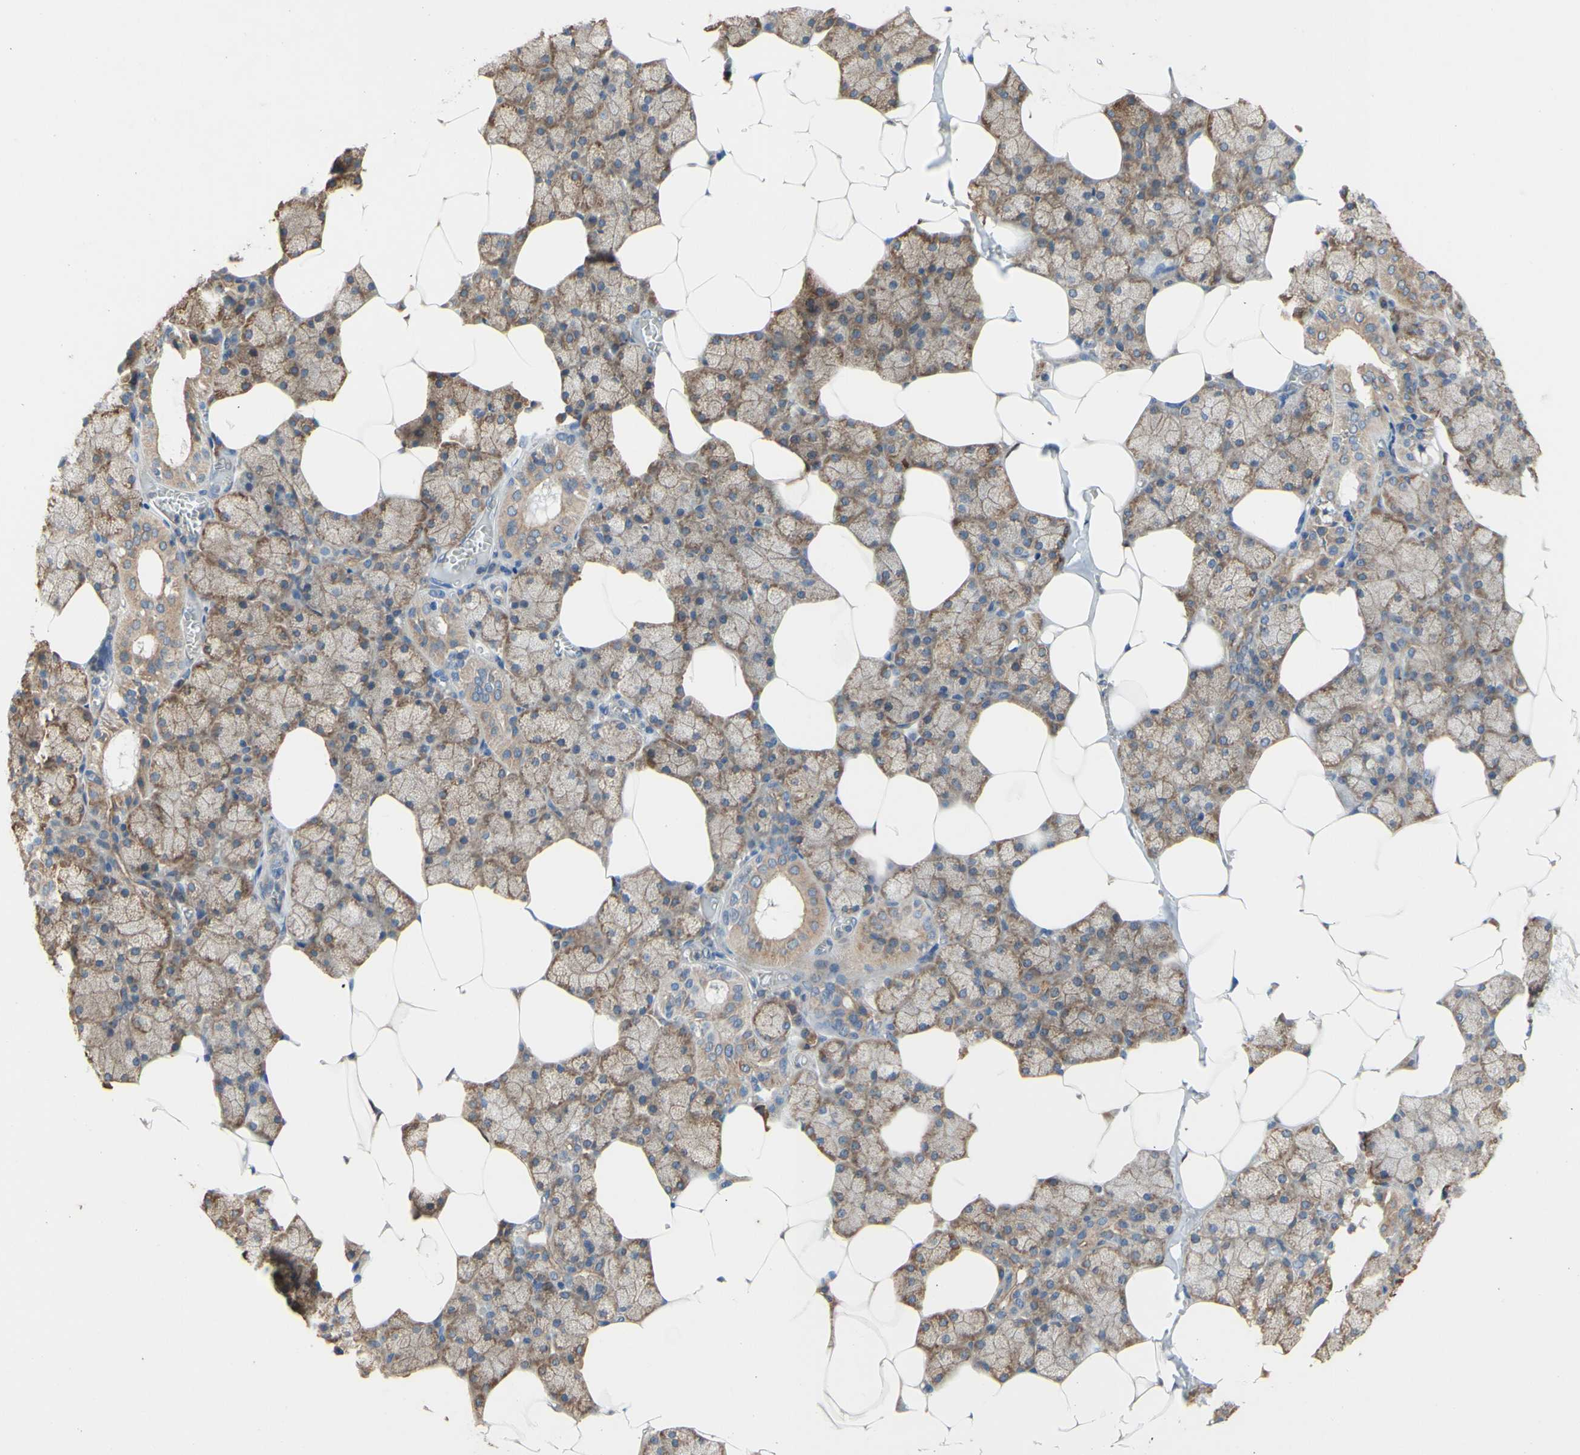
{"staining": {"intensity": "moderate", "quantity": ">75%", "location": "cytoplasmic/membranous"}, "tissue": "salivary gland", "cell_type": "Glandular cells", "image_type": "normal", "snomed": [{"axis": "morphology", "description": "Normal tissue, NOS"}, {"axis": "topography", "description": "Salivary gland"}], "caption": "Moderate cytoplasmic/membranous expression for a protein is seen in approximately >75% of glandular cells of benign salivary gland using immunohistochemistry (IHC).", "gene": "PDGFB", "patient": {"sex": "male", "age": 62}}